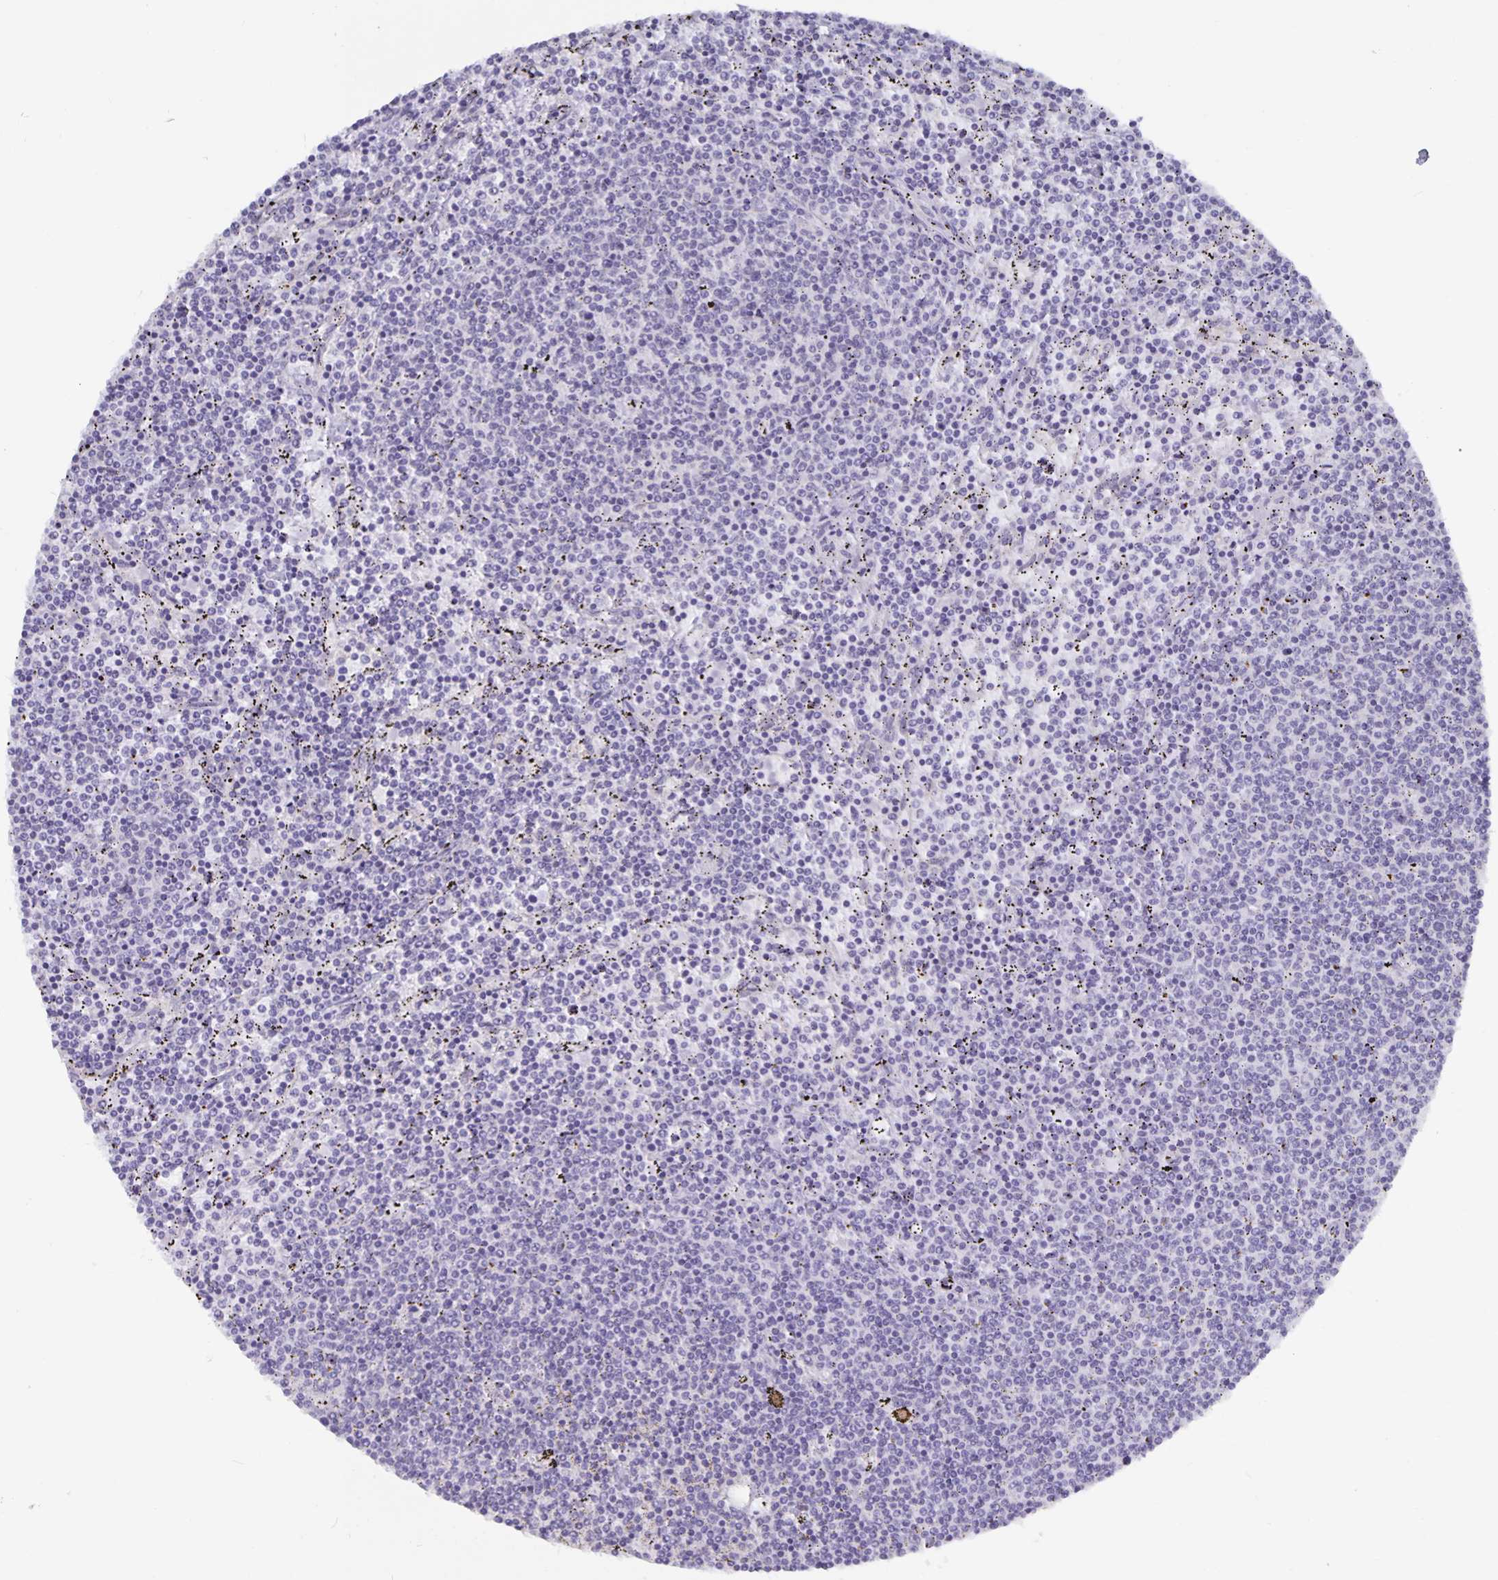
{"staining": {"intensity": "negative", "quantity": "none", "location": "none"}, "tissue": "lymphoma", "cell_type": "Tumor cells", "image_type": "cancer", "snomed": [{"axis": "morphology", "description": "Malignant lymphoma, non-Hodgkin's type, Low grade"}, {"axis": "topography", "description": "Spleen"}], "caption": "High magnification brightfield microscopy of low-grade malignant lymphoma, non-Hodgkin's type stained with DAB (3,3'-diaminobenzidine) (brown) and counterstained with hematoxylin (blue): tumor cells show no significant expression.", "gene": "PLCB3", "patient": {"sex": "female", "age": 50}}